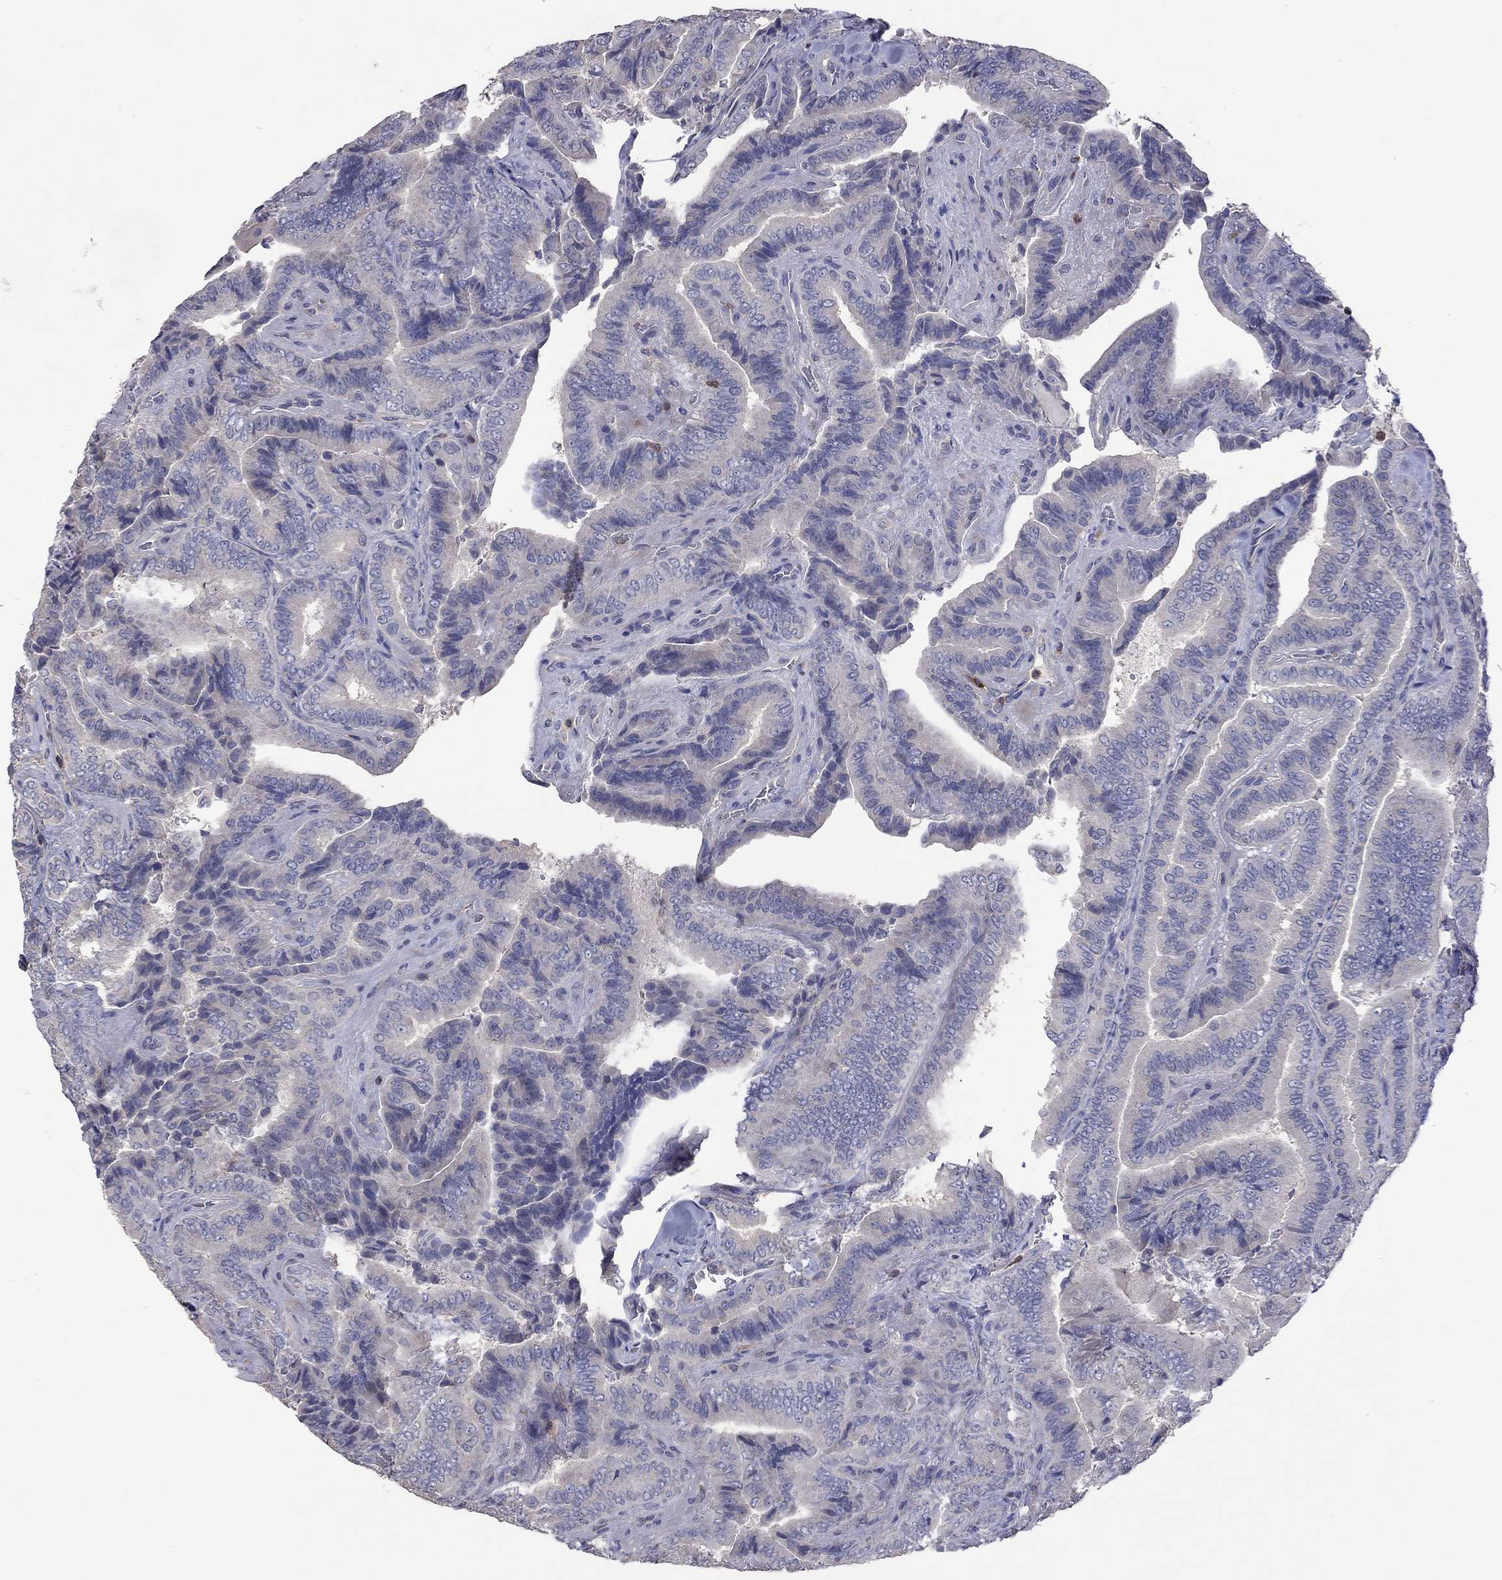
{"staining": {"intensity": "weak", "quantity": "<25%", "location": "cytoplasmic/membranous"}, "tissue": "thyroid cancer", "cell_type": "Tumor cells", "image_type": "cancer", "snomed": [{"axis": "morphology", "description": "Papillary adenocarcinoma, NOS"}, {"axis": "topography", "description": "Thyroid gland"}], "caption": "This is an IHC histopathology image of human thyroid cancer. There is no expression in tumor cells.", "gene": "IPCEF1", "patient": {"sex": "male", "age": 61}}